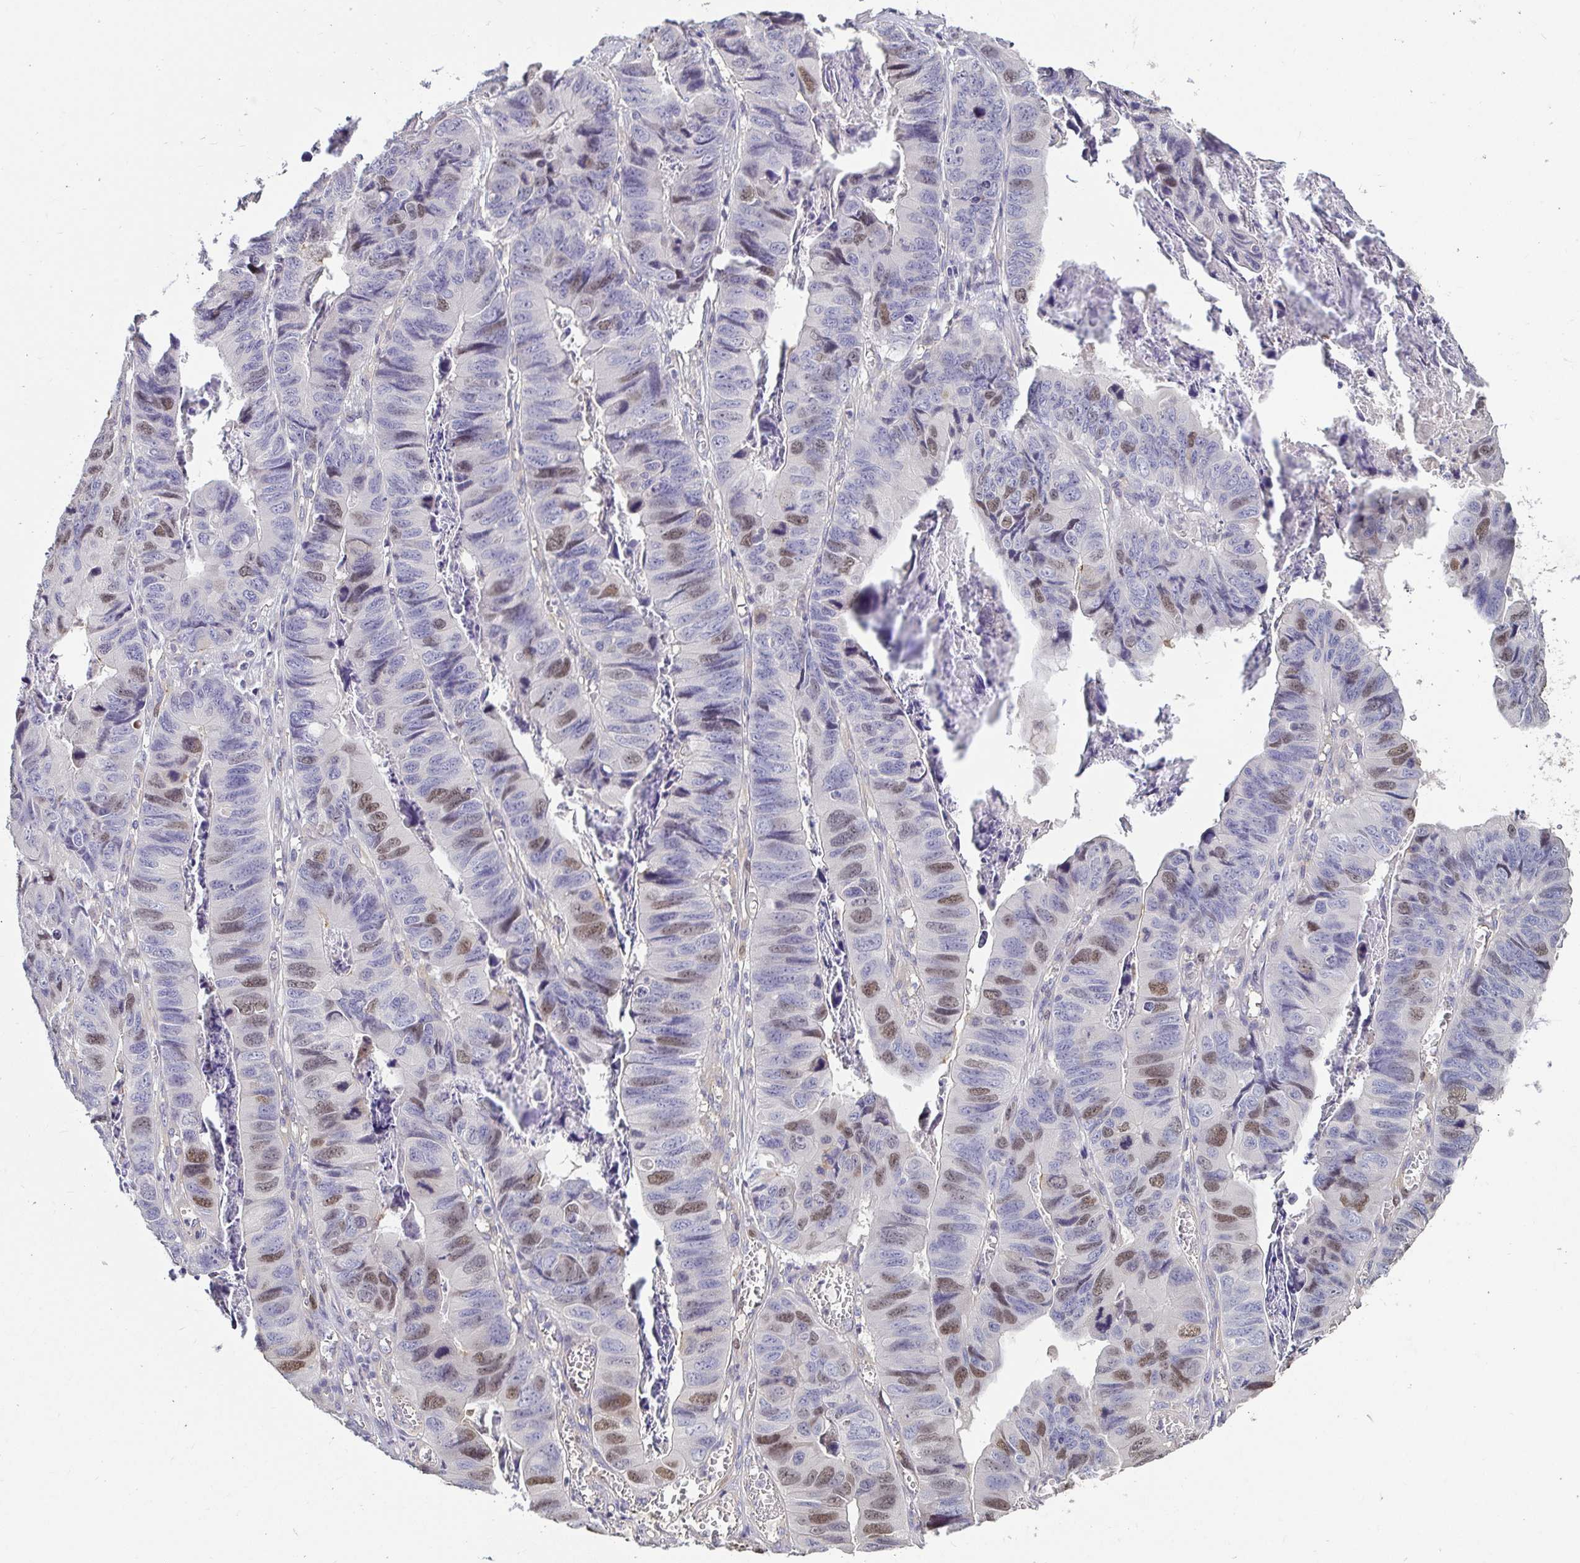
{"staining": {"intensity": "moderate", "quantity": "<25%", "location": "nuclear"}, "tissue": "stomach cancer", "cell_type": "Tumor cells", "image_type": "cancer", "snomed": [{"axis": "morphology", "description": "Adenocarcinoma, NOS"}, {"axis": "topography", "description": "Stomach, lower"}], "caption": "Moderate nuclear protein expression is seen in approximately <25% of tumor cells in stomach cancer.", "gene": "ANLN", "patient": {"sex": "male", "age": 77}}